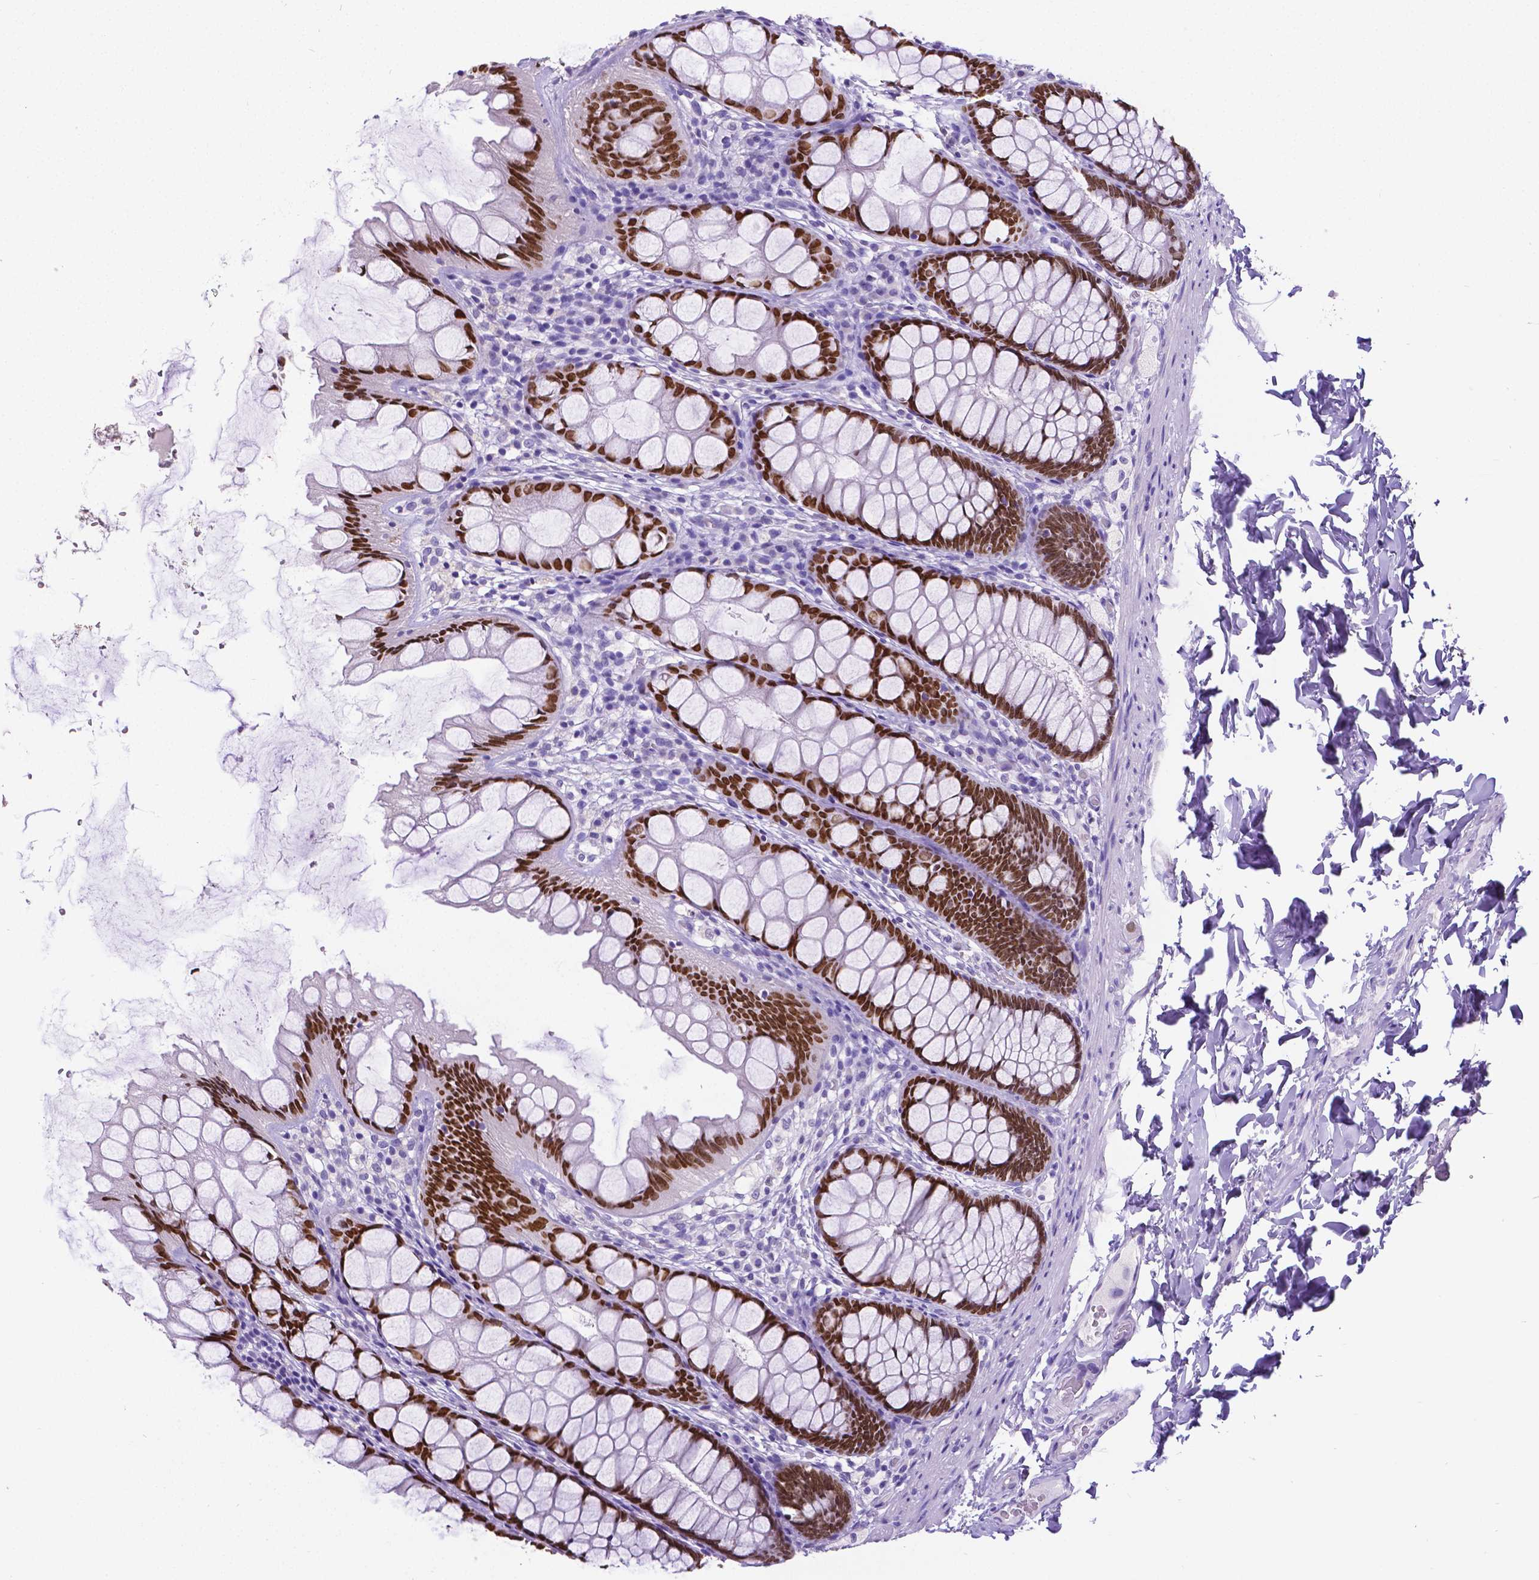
{"staining": {"intensity": "negative", "quantity": "none", "location": "none"}, "tissue": "colon", "cell_type": "Endothelial cells", "image_type": "normal", "snomed": [{"axis": "morphology", "description": "Normal tissue, NOS"}, {"axis": "topography", "description": "Colon"}], "caption": "High magnification brightfield microscopy of unremarkable colon stained with DAB (brown) and counterstained with hematoxylin (blue): endothelial cells show no significant expression. (Stains: DAB (3,3'-diaminobenzidine) immunohistochemistry with hematoxylin counter stain, Microscopy: brightfield microscopy at high magnification).", "gene": "SATB2", "patient": {"sex": "male", "age": 47}}